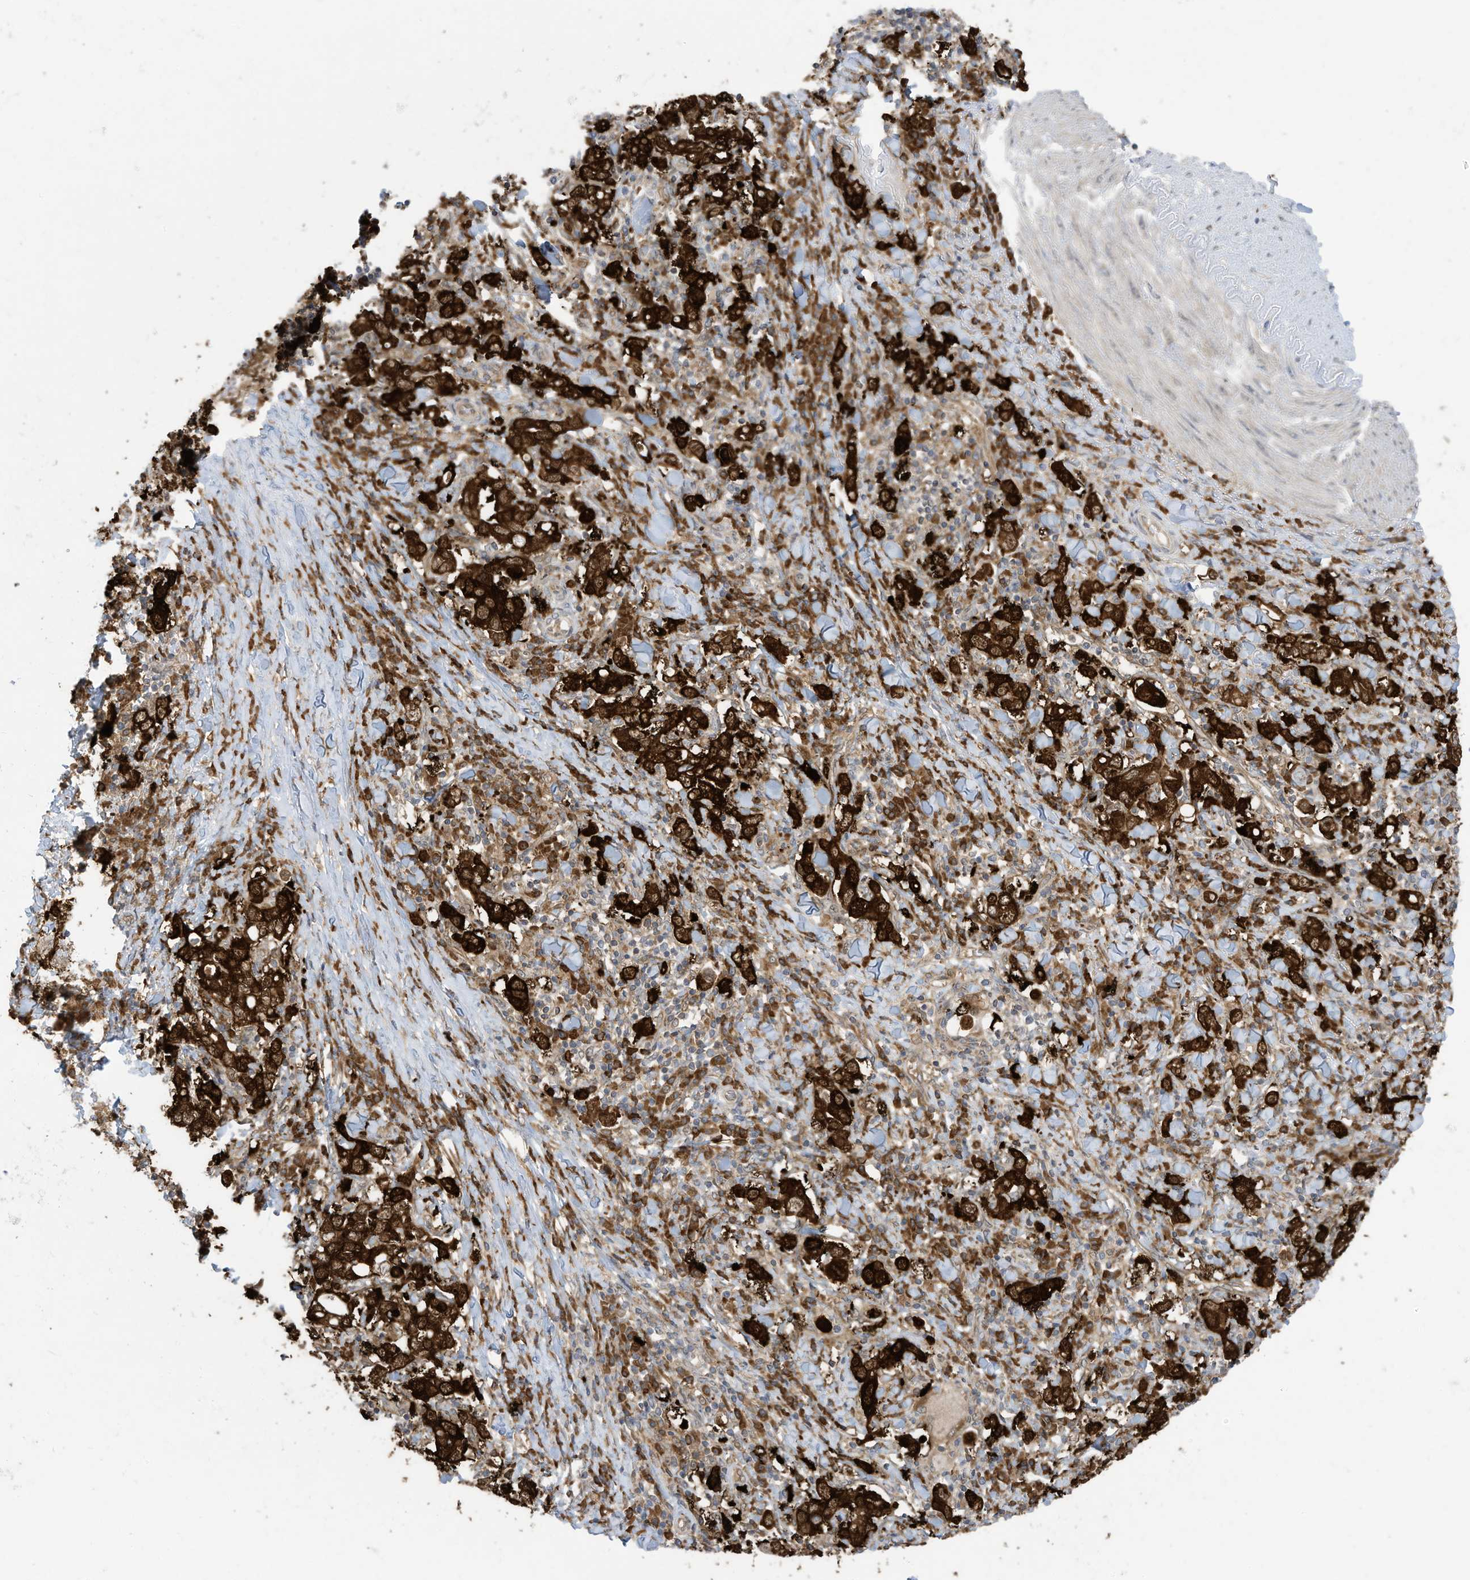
{"staining": {"intensity": "strong", "quantity": ">75%", "location": "cytoplasmic/membranous"}, "tissue": "stomach cancer", "cell_type": "Tumor cells", "image_type": "cancer", "snomed": [{"axis": "morphology", "description": "Adenocarcinoma, NOS"}, {"axis": "topography", "description": "Stomach, upper"}], "caption": "The image reveals staining of stomach cancer, revealing strong cytoplasmic/membranous protein positivity (brown color) within tumor cells.", "gene": "USE1", "patient": {"sex": "male", "age": 62}}